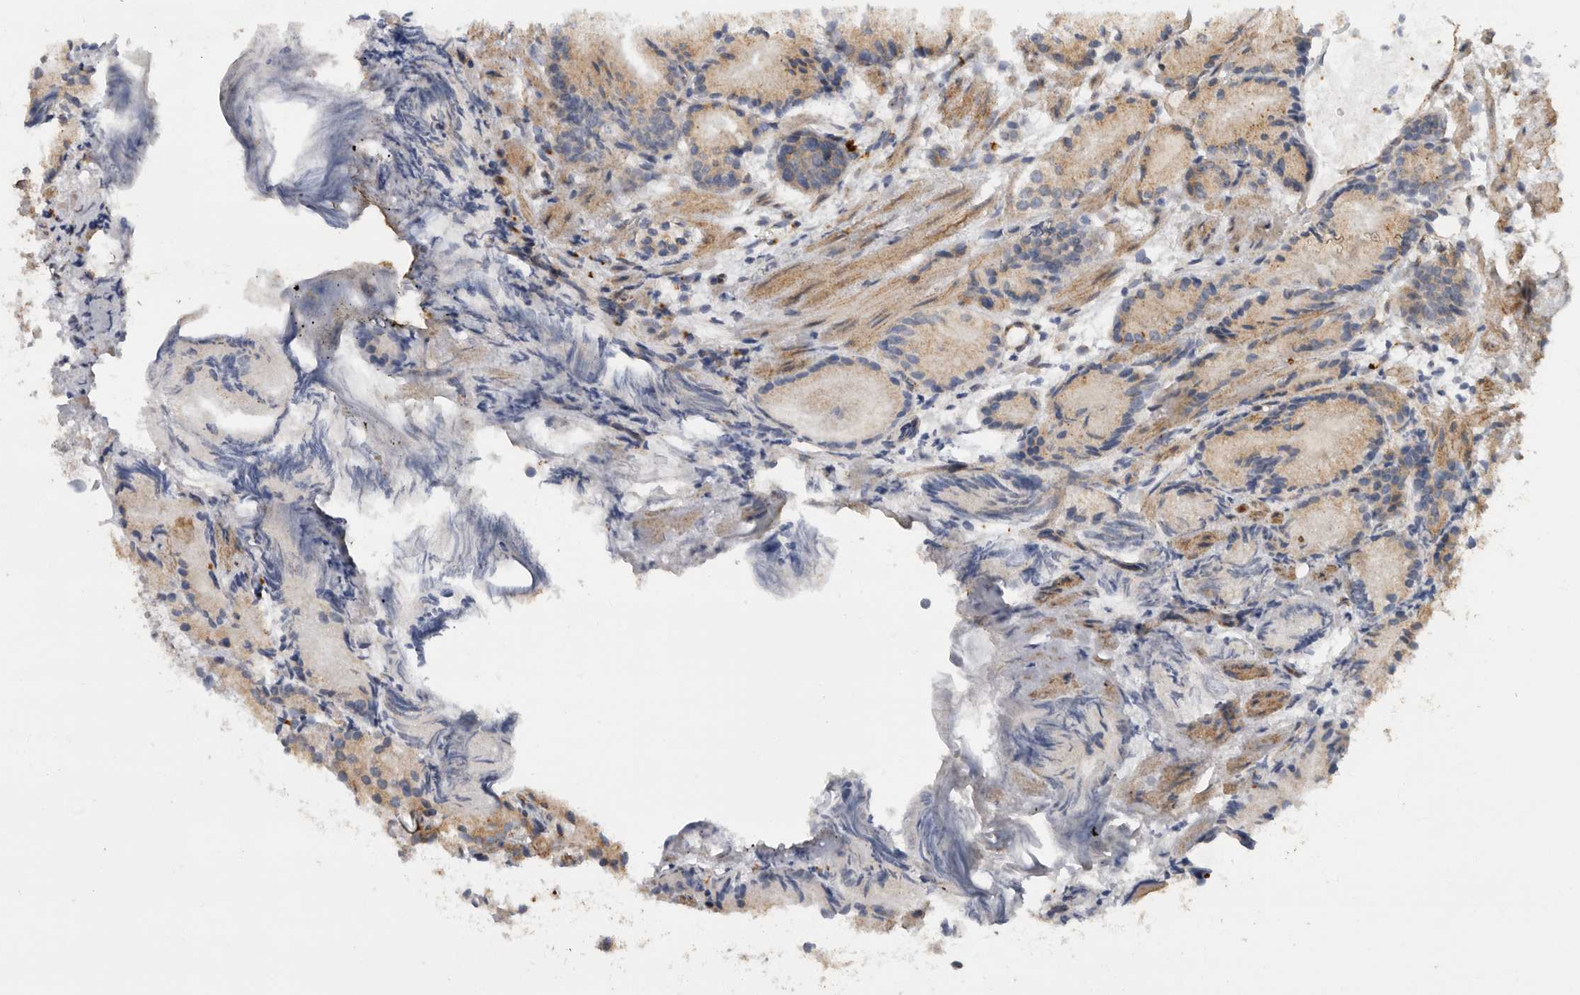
{"staining": {"intensity": "moderate", "quantity": ">75%", "location": "cytoplasmic/membranous"}, "tissue": "prostate cancer", "cell_type": "Tumor cells", "image_type": "cancer", "snomed": [{"axis": "morphology", "description": "Adenocarcinoma, Low grade"}, {"axis": "topography", "description": "Prostate"}], "caption": "A brown stain highlights moderate cytoplasmic/membranous staining of a protein in prostate cancer tumor cells.", "gene": "PODXL2", "patient": {"sex": "male", "age": 88}}